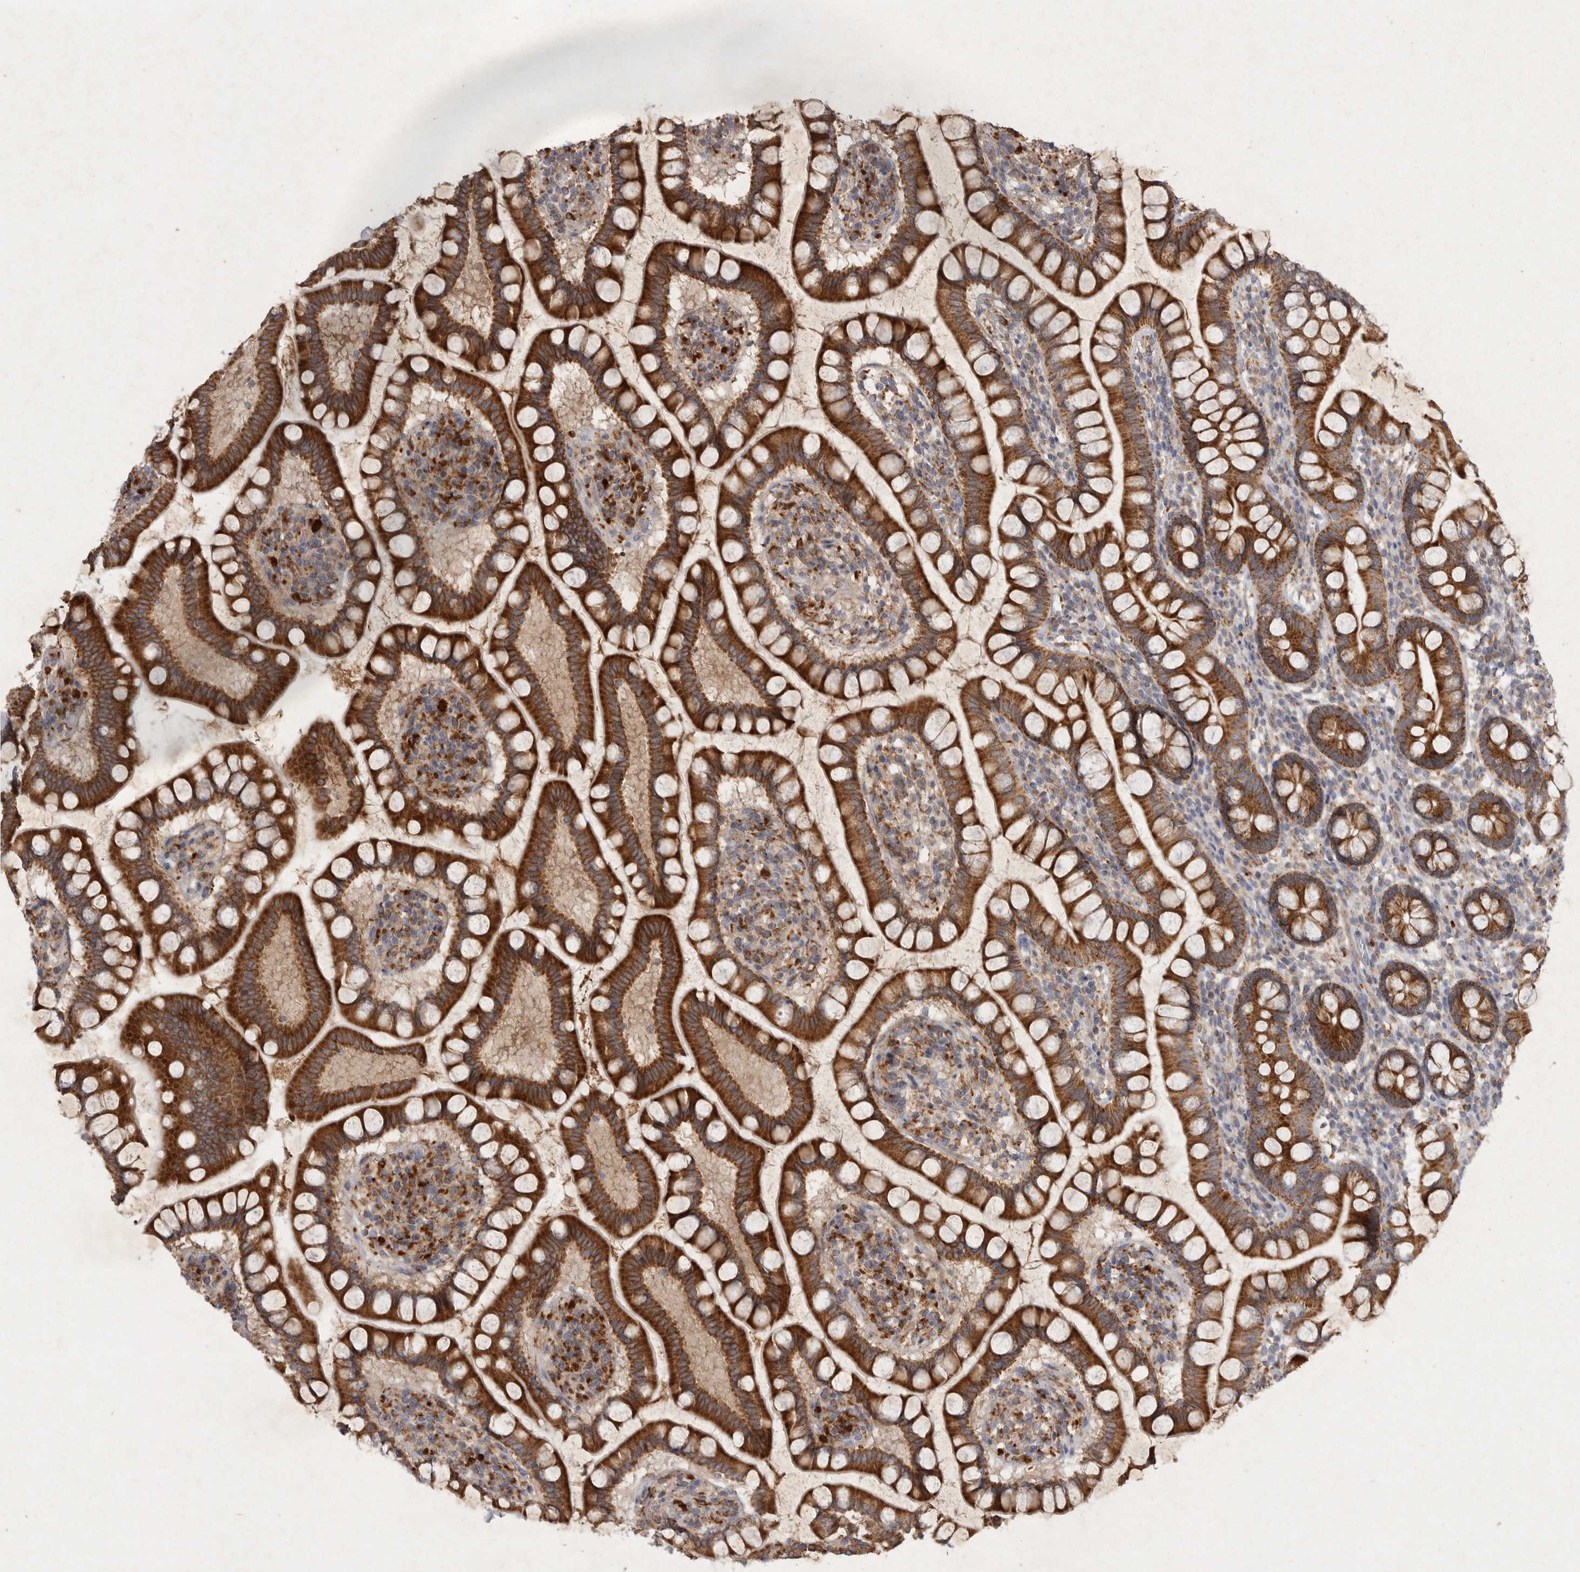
{"staining": {"intensity": "strong", "quantity": ">75%", "location": "cytoplasmic/membranous"}, "tissue": "small intestine", "cell_type": "Glandular cells", "image_type": "normal", "snomed": [{"axis": "morphology", "description": "Normal tissue, NOS"}, {"axis": "topography", "description": "Small intestine"}], "caption": "Benign small intestine exhibits strong cytoplasmic/membranous expression in about >75% of glandular cells Immunohistochemistry (ihc) stains the protein in brown and the nuclei are stained blue..", "gene": "MRPL41", "patient": {"sex": "female", "age": 84}}